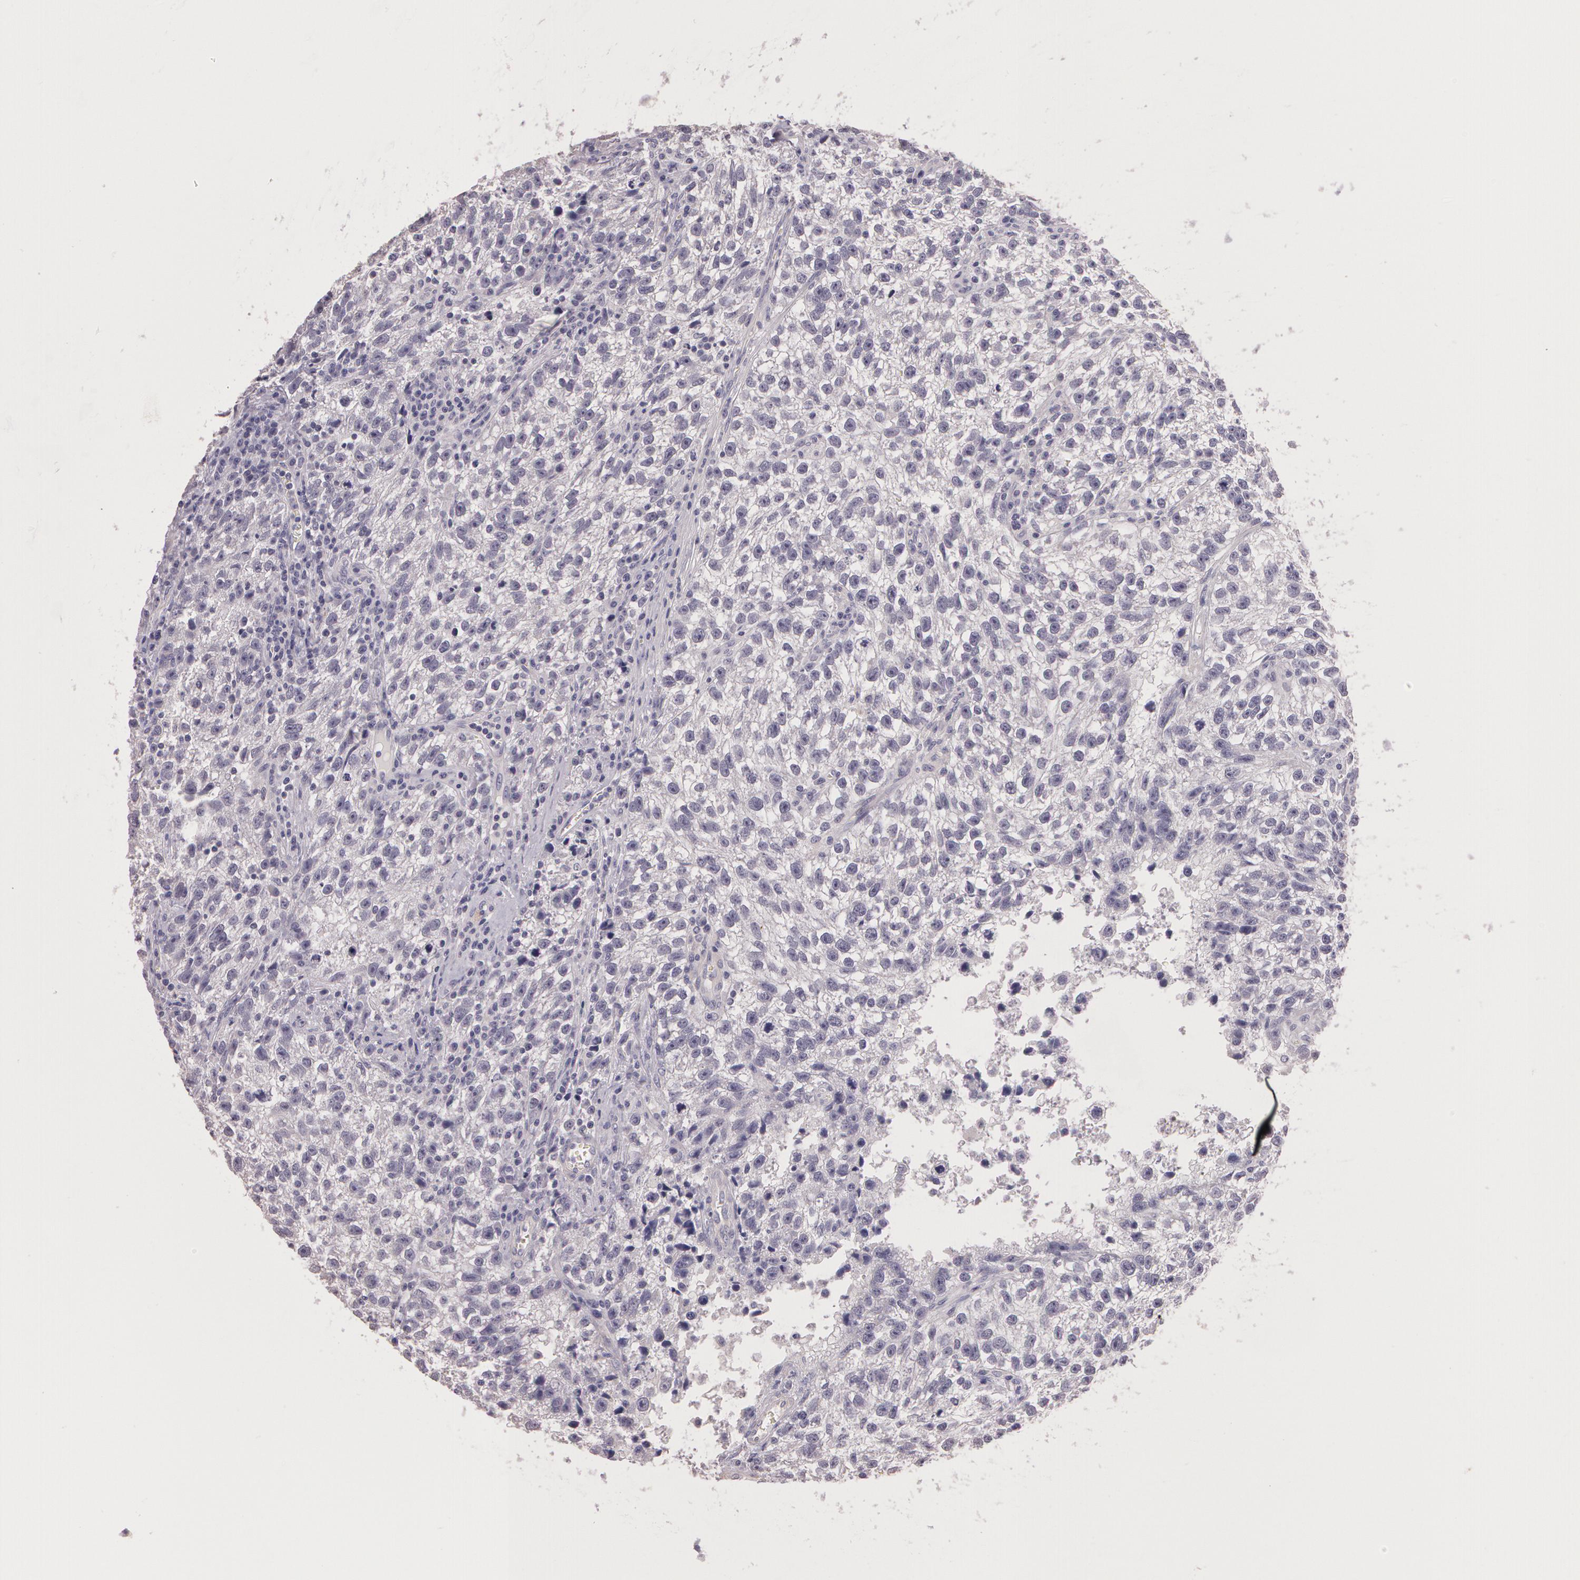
{"staining": {"intensity": "negative", "quantity": "none", "location": "none"}, "tissue": "testis cancer", "cell_type": "Tumor cells", "image_type": "cancer", "snomed": [{"axis": "morphology", "description": "Seminoma, NOS"}, {"axis": "topography", "description": "Testis"}], "caption": "Tumor cells are negative for brown protein staining in testis seminoma.", "gene": "G2E3", "patient": {"sex": "male", "age": 38}}